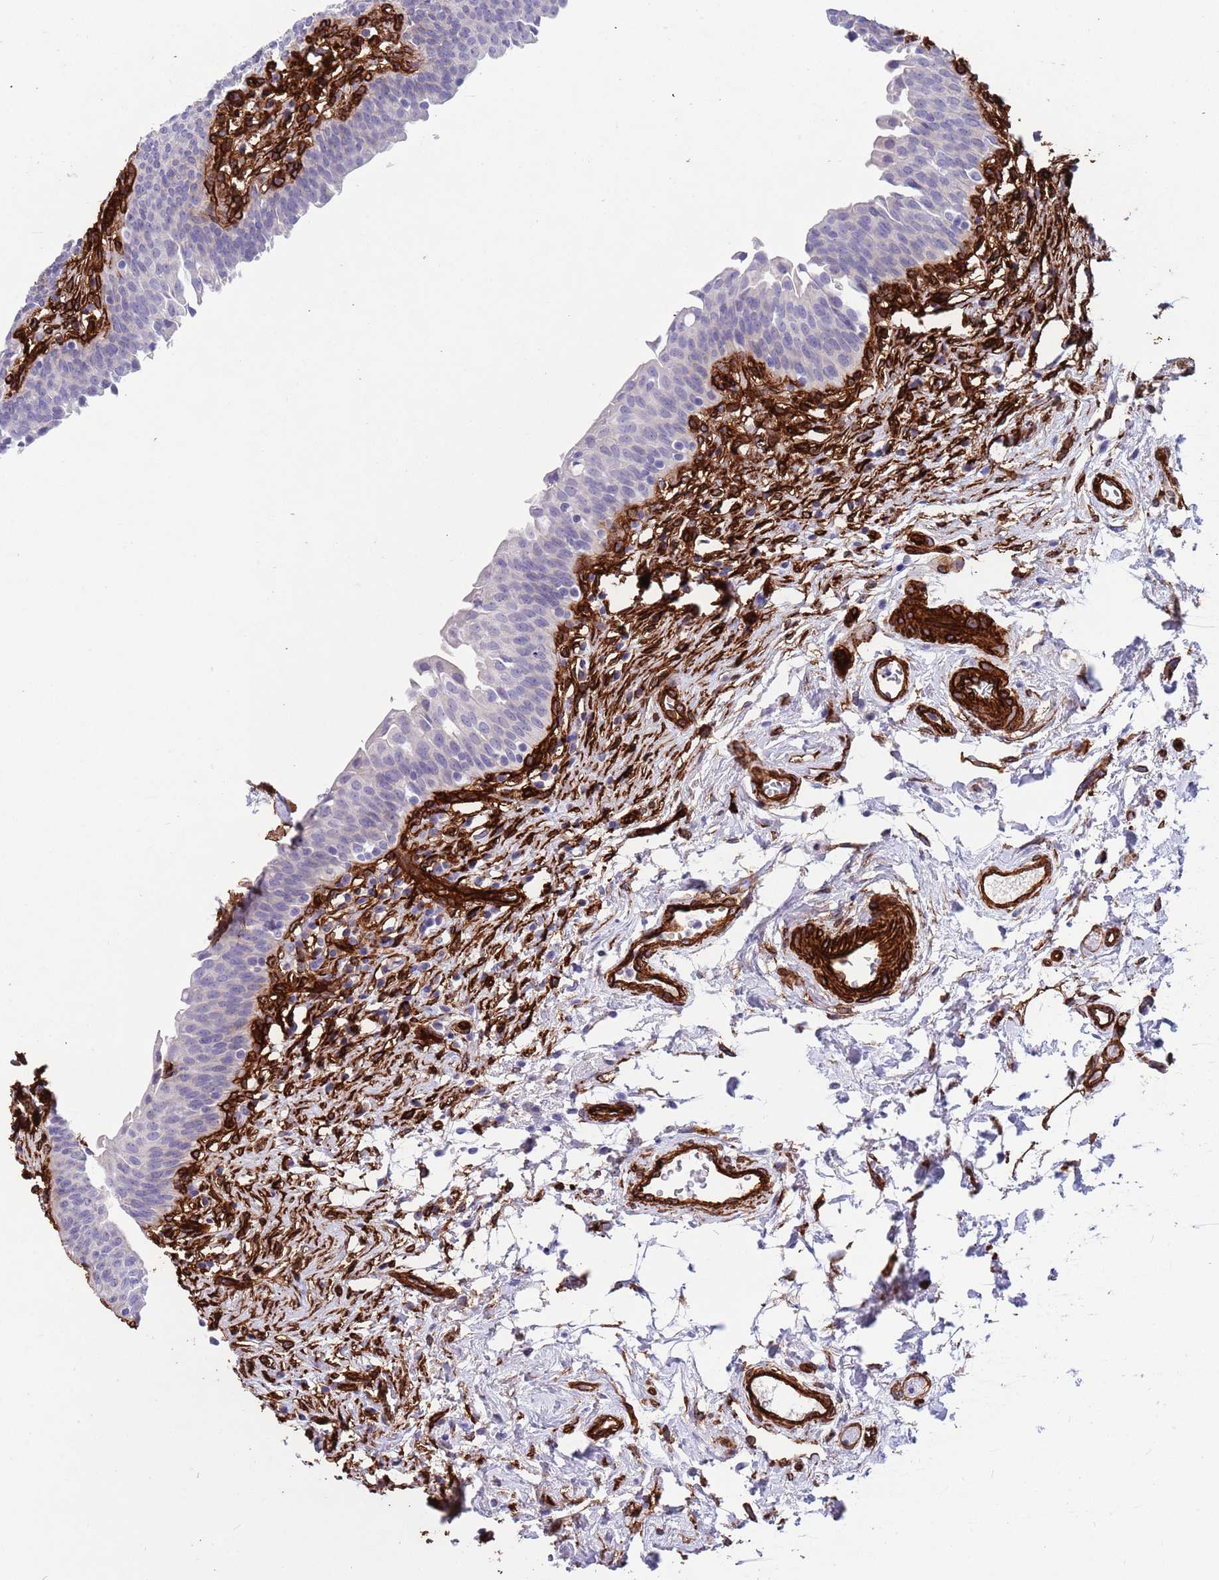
{"staining": {"intensity": "negative", "quantity": "none", "location": "none"}, "tissue": "urinary bladder", "cell_type": "Urothelial cells", "image_type": "normal", "snomed": [{"axis": "morphology", "description": "Normal tissue, NOS"}, {"axis": "topography", "description": "Urinary bladder"}], "caption": "The histopathology image displays no significant positivity in urothelial cells of urinary bladder. (Brightfield microscopy of DAB (3,3'-diaminobenzidine) immunohistochemistry at high magnification).", "gene": "CAV2", "patient": {"sex": "male", "age": 83}}